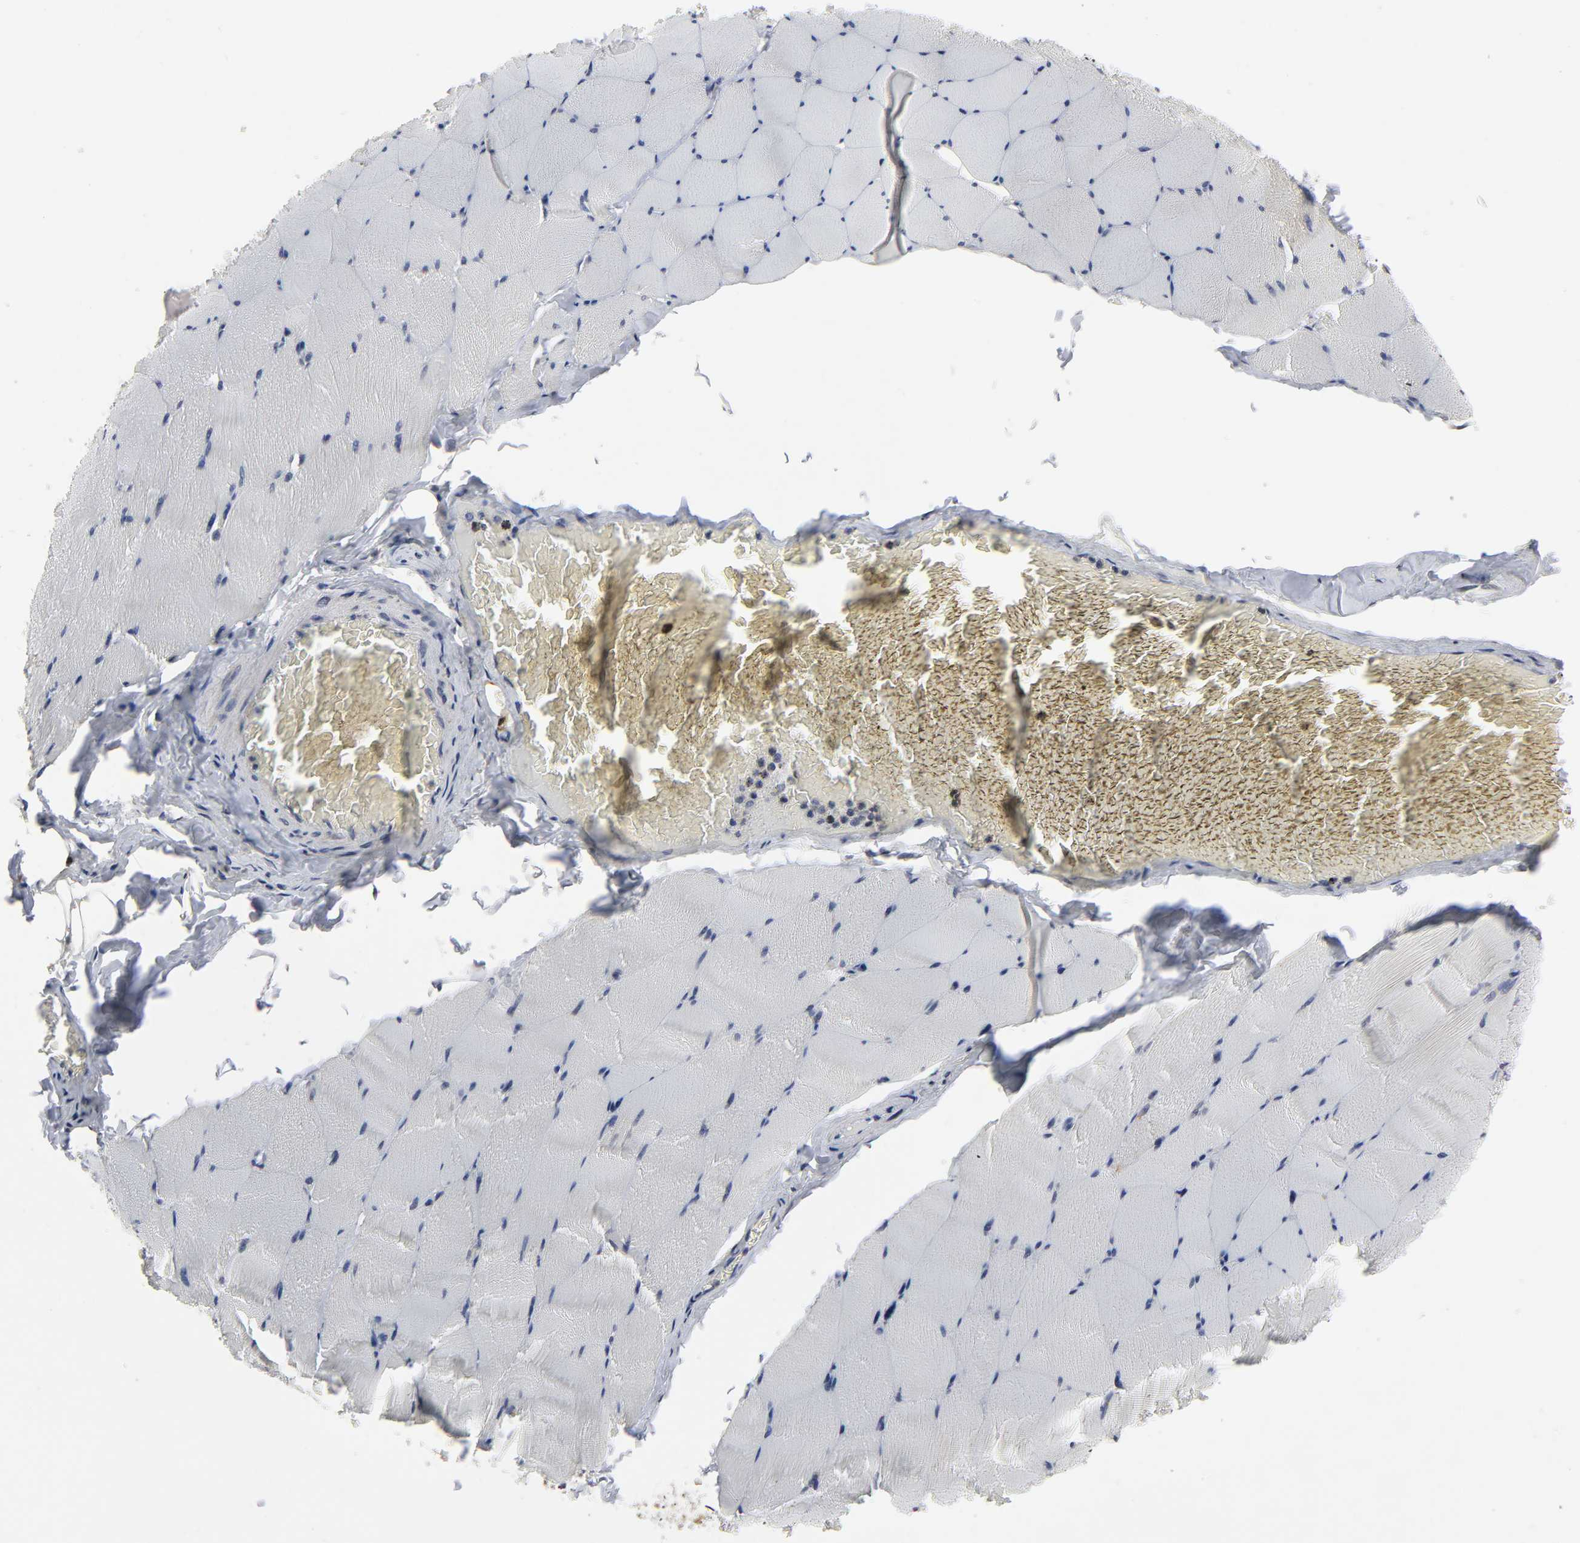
{"staining": {"intensity": "moderate", "quantity": "25%-75%", "location": "cytoplasmic/membranous"}, "tissue": "skeletal muscle", "cell_type": "Myocytes", "image_type": "normal", "snomed": [{"axis": "morphology", "description": "Normal tissue, NOS"}, {"axis": "topography", "description": "Skeletal muscle"}], "caption": "DAB immunohistochemical staining of benign skeletal muscle reveals moderate cytoplasmic/membranous protein staining in about 25%-75% of myocytes.", "gene": "AUH", "patient": {"sex": "male", "age": 62}}